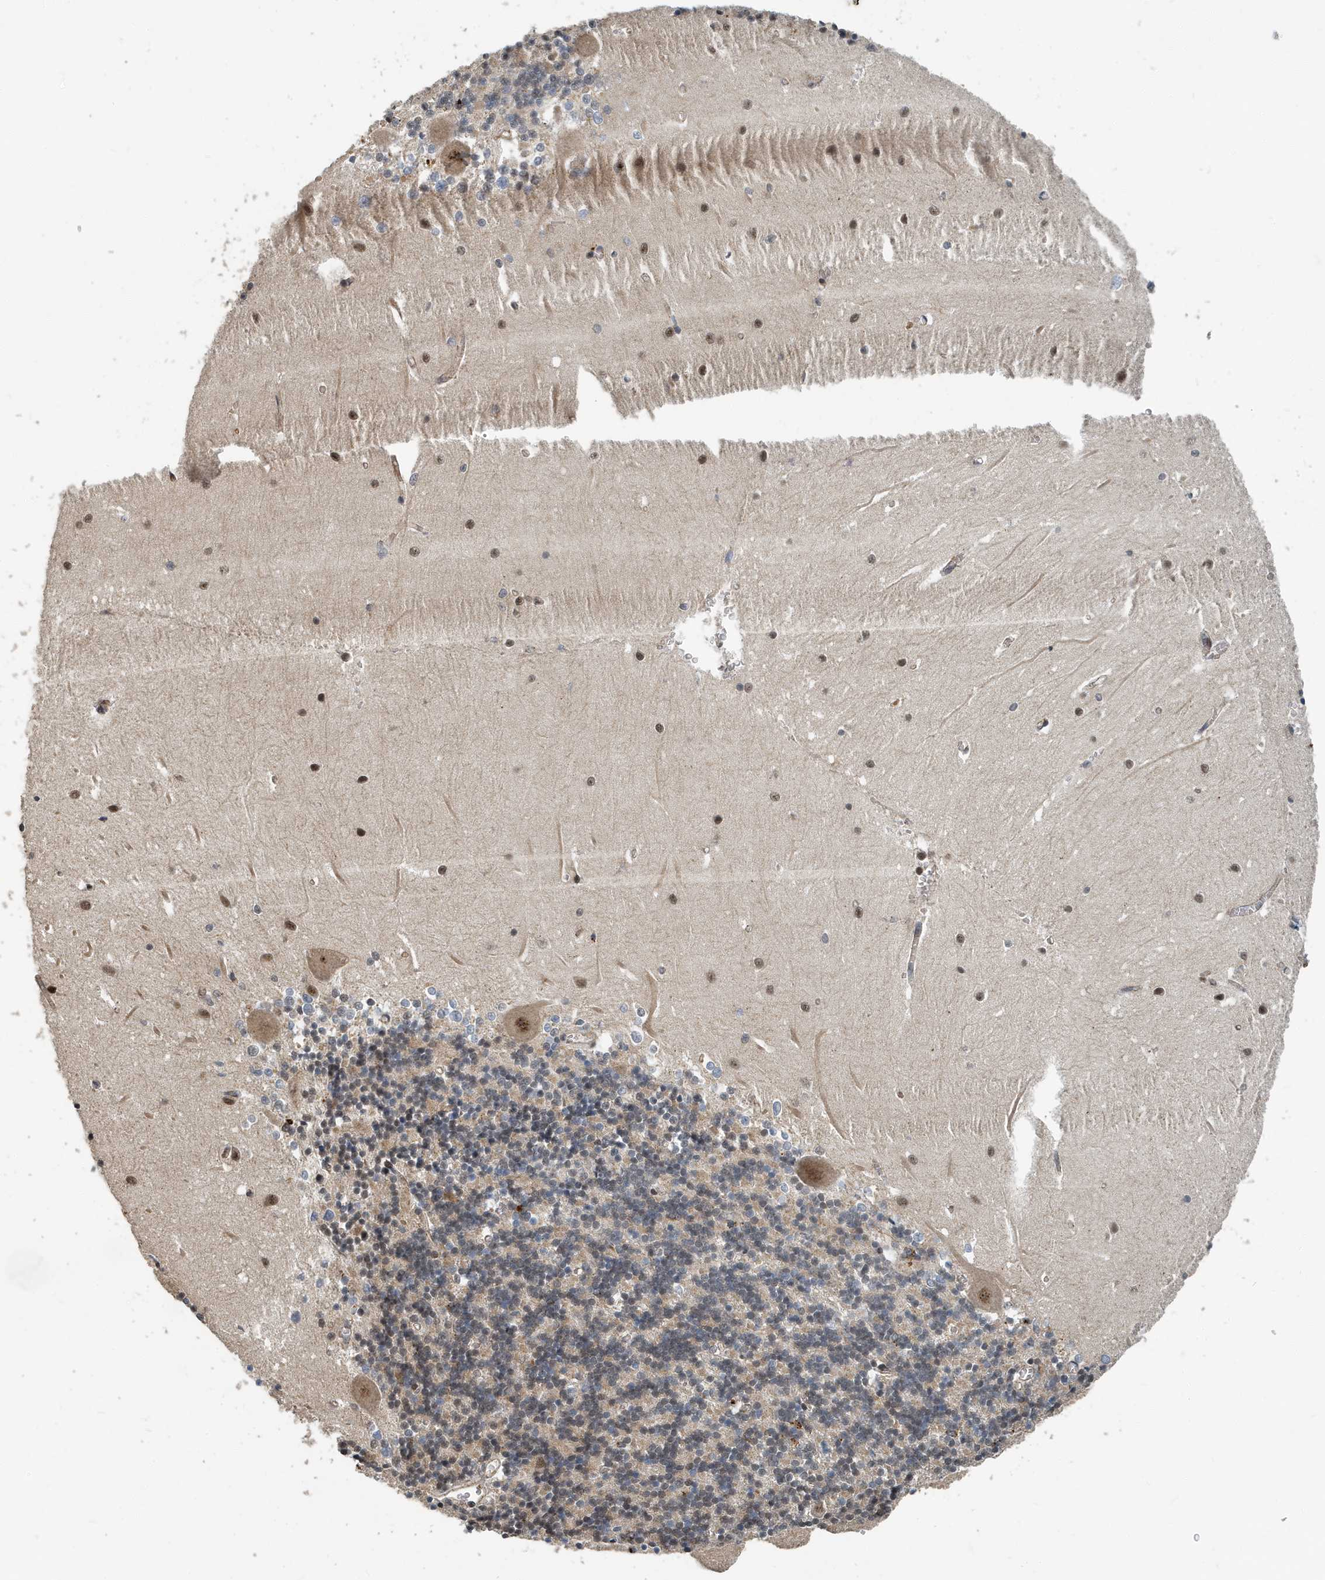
{"staining": {"intensity": "weak", "quantity": "25%-75%", "location": "cytoplasmic/membranous"}, "tissue": "cerebellum", "cell_type": "Cells in granular layer", "image_type": "normal", "snomed": [{"axis": "morphology", "description": "Normal tissue, NOS"}, {"axis": "topography", "description": "Cerebellum"}], "caption": "IHC micrograph of benign cerebellum: human cerebellum stained using immunohistochemistry (IHC) displays low levels of weak protein expression localized specifically in the cytoplasmic/membranous of cells in granular layer, appearing as a cytoplasmic/membranous brown color.", "gene": "KIF15", "patient": {"sex": "male", "age": 37}}